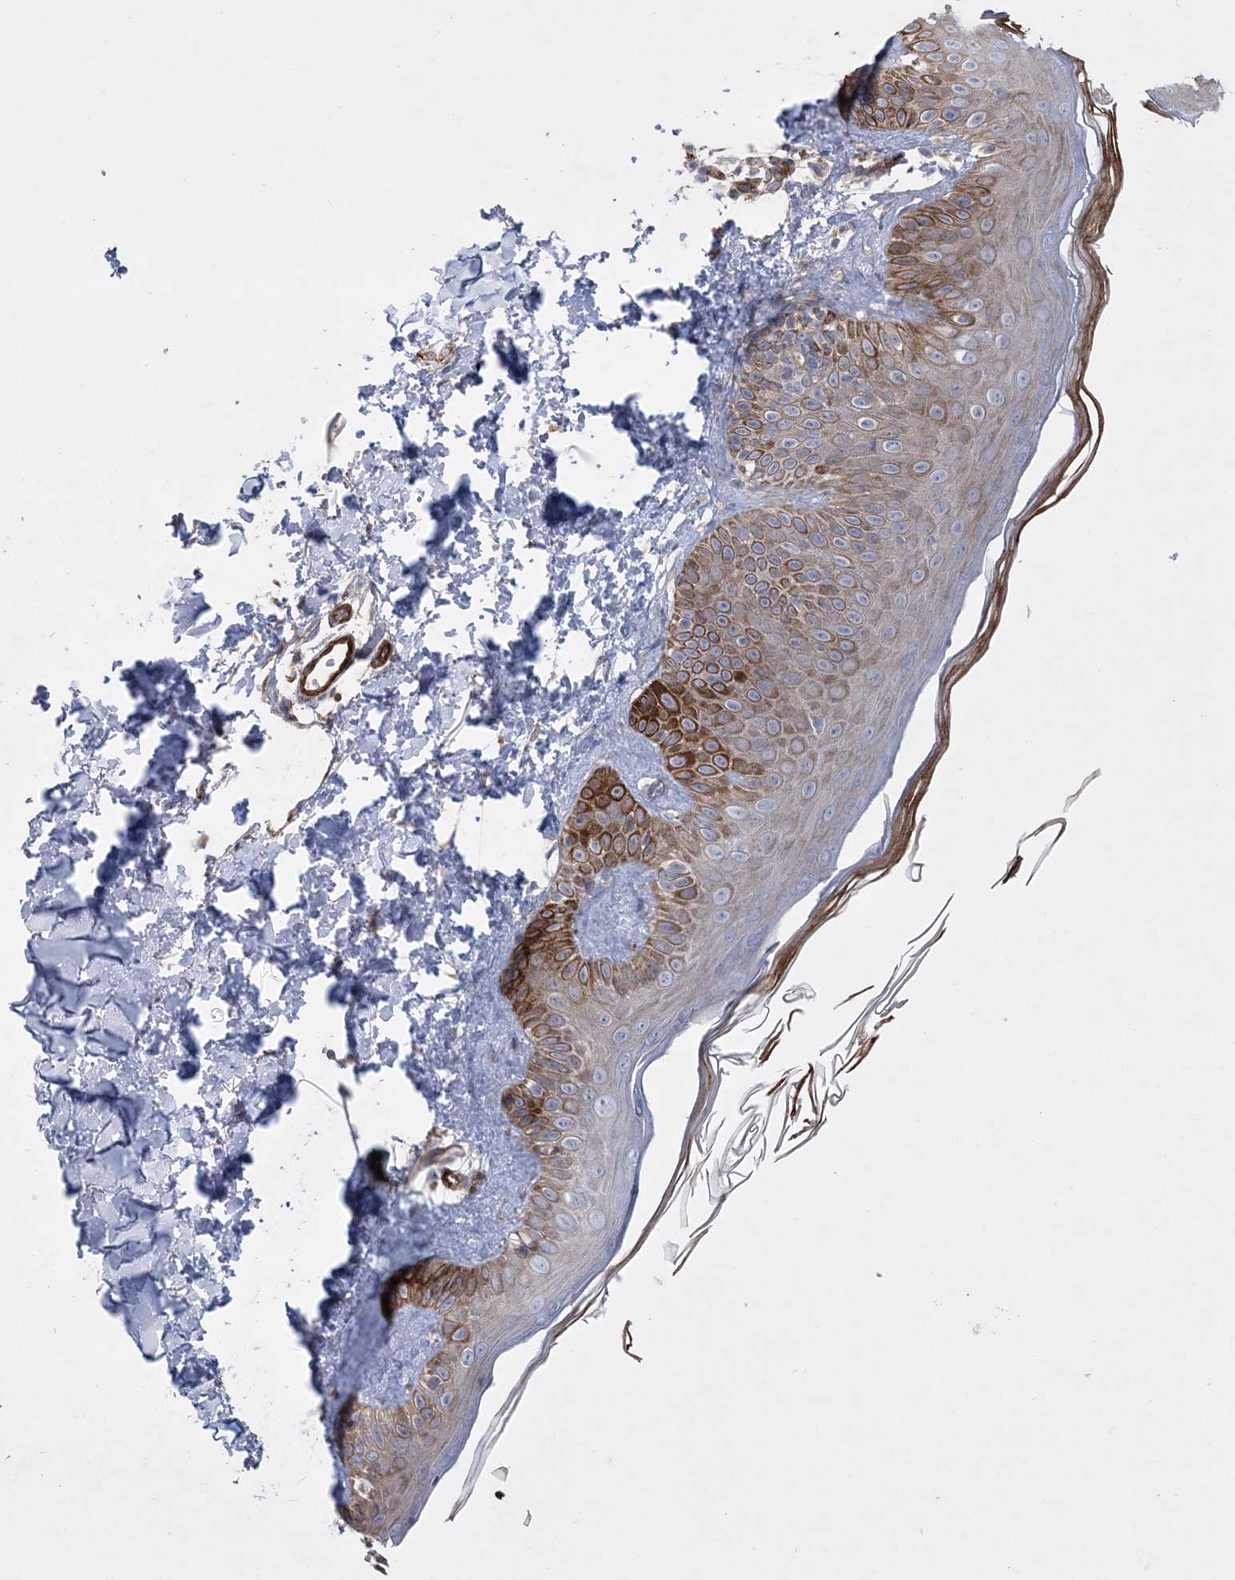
{"staining": {"intensity": "negative", "quantity": "none", "location": "none"}, "tissue": "skin", "cell_type": "Fibroblasts", "image_type": "normal", "snomed": [{"axis": "morphology", "description": "Normal tissue, NOS"}, {"axis": "topography", "description": "Skin"}], "caption": "This is a photomicrograph of immunohistochemistry (IHC) staining of normal skin, which shows no positivity in fibroblasts. (DAB IHC, high magnification).", "gene": "ARSJ", "patient": {"sex": "male", "age": 52}}